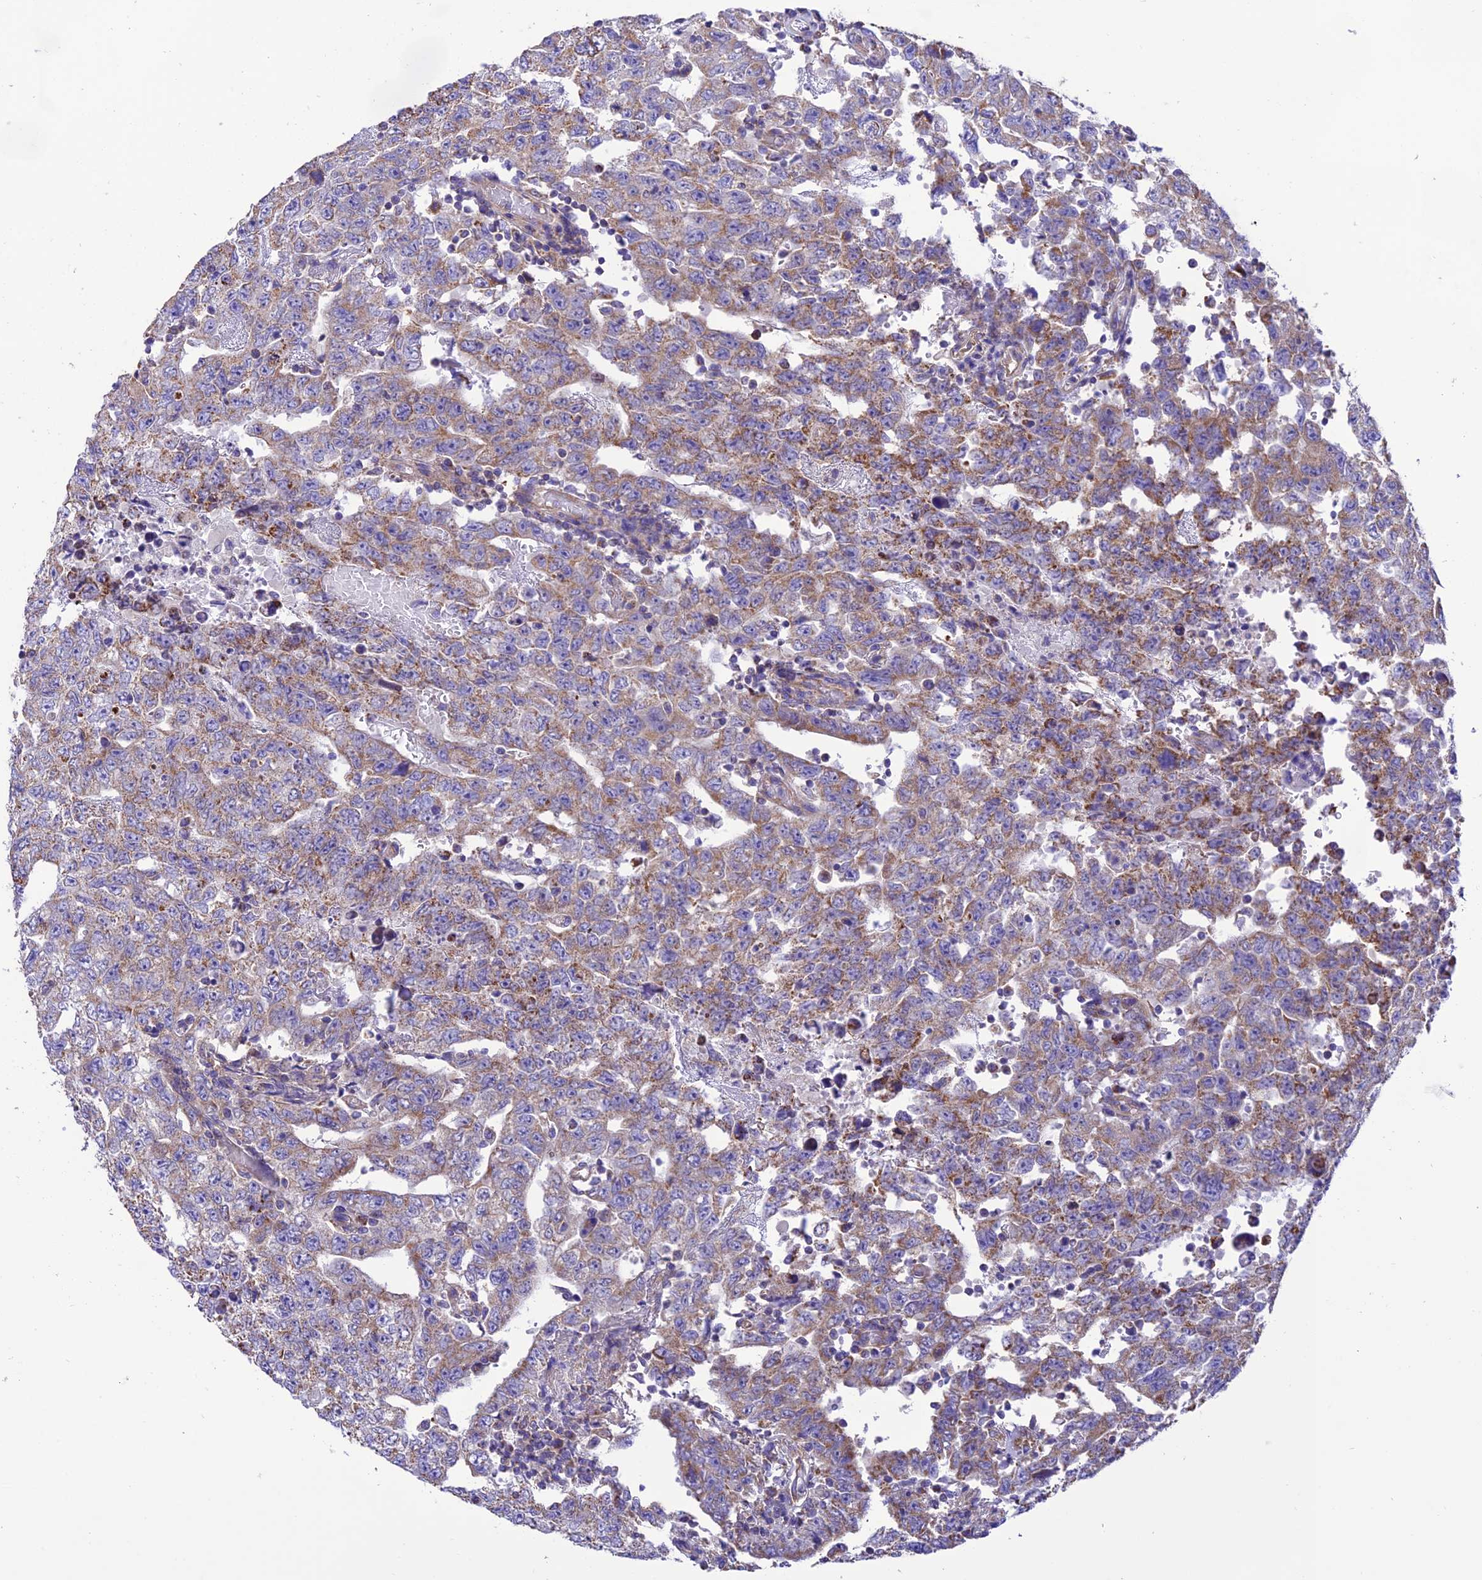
{"staining": {"intensity": "moderate", "quantity": ">75%", "location": "cytoplasmic/membranous"}, "tissue": "testis cancer", "cell_type": "Tumor cells", "image_type": "cancer", "snomed": [{"axis": "morphology", "description": "Carcinoma, Embryonal, NOS"}, {"axis": "topography", "description": "Testis"}], "caption": "A brown stain highlights moderate cytoplasmic/membranous staining of a protein in human testis cancer (embryonal carcinoma) tumor cells.", "gene": "MAP3K12", "patient": {"sex": "male", "age": 26}}